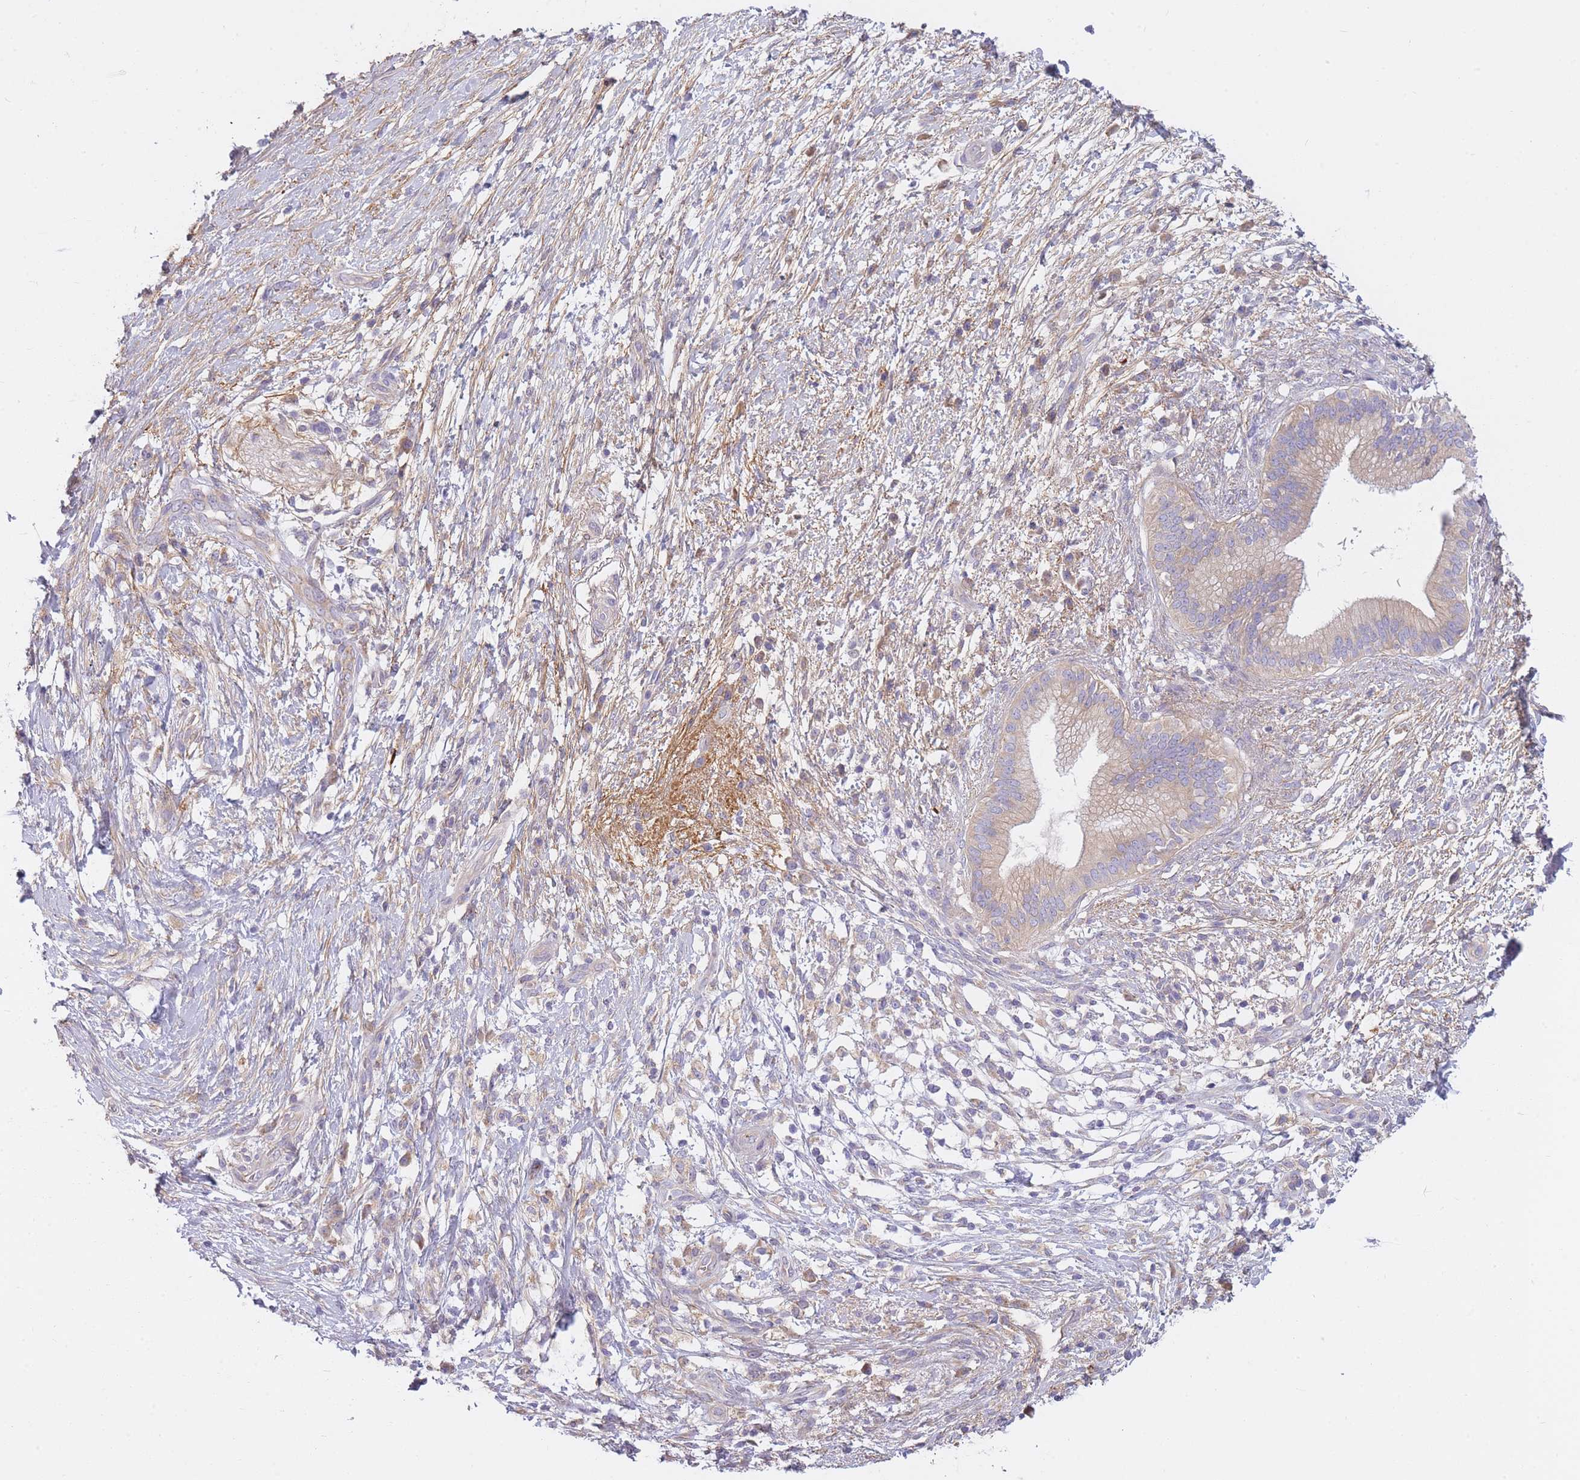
{"staining": {"intensity": "weak", "quantity": "25%-75%", "location": "cytoplasmic/membranous"}, "tissue": "pancreatic cancer", "cell_type": "Tumor cells", "image_type": "cancer", "snomed": [{"axis": "morphology", "description": "Adenocarcinoma, NOS"}, {"axis": "topography", "description": "Pancreas"}], "caption": "Tumor cells demonstrate low levels of weak cytoplasmic/membranous positivity in approximately 25%-75% of cells in human pancreatic adenocarcinoma. Ihc stains the protein in brown and the nuclei are stained blue.", "gene": "AP3M2", "patient": {"sex": "female", "age": 72}}